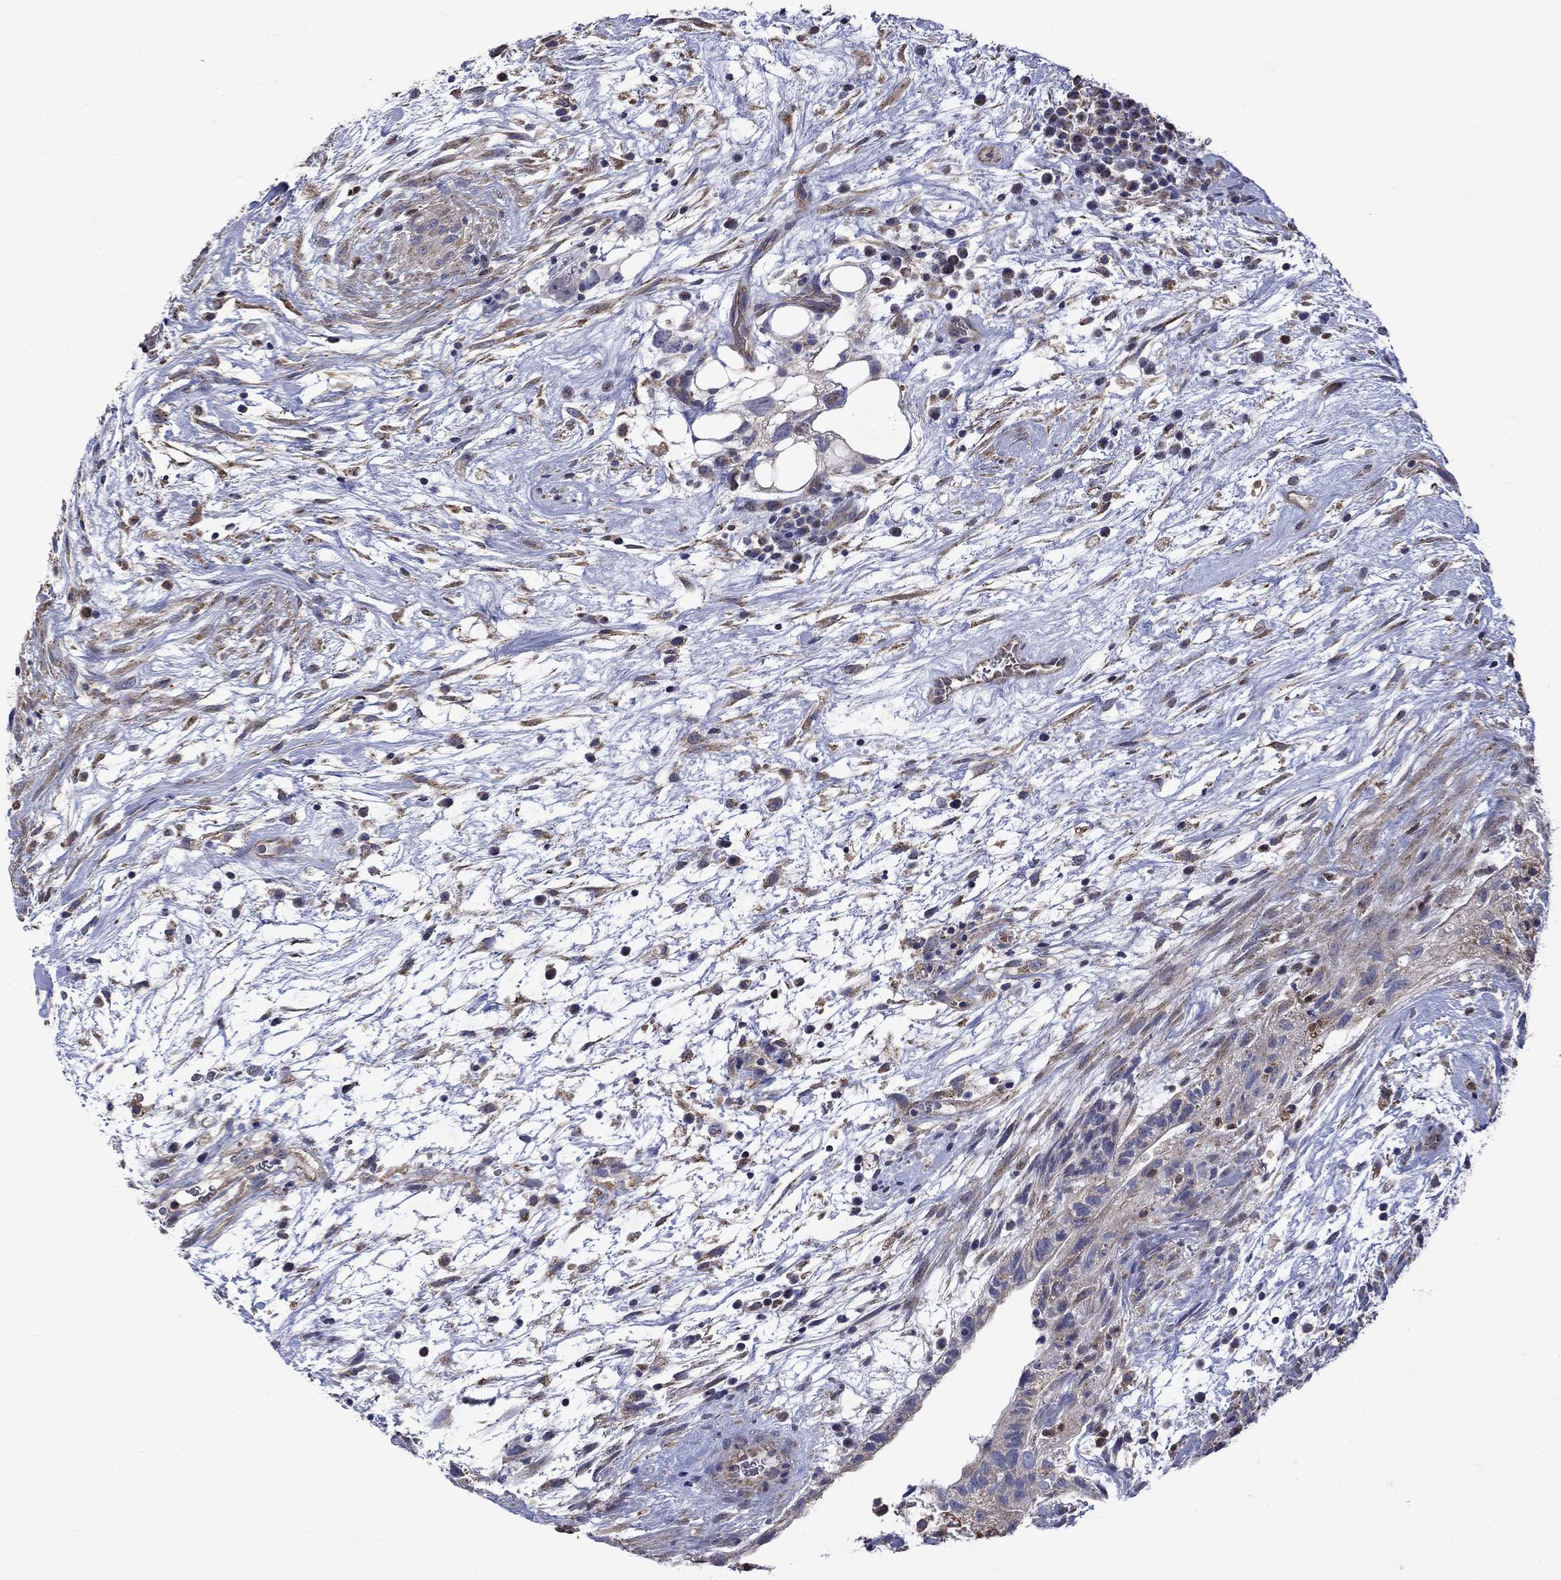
{"staining": {"intensity": "weak", "quantity": "25%-75%", "location": "cytoplasmic/membranous"}, "tissue": "testis cancer", "cell_type": "Tumor cells", "image_type": "cancer", "snomed": [{"axis": "morphology", "description": "Normal tissue, NOS"}, {"axis": "morphology", "description": "Carcinoma, Embryonal, NOS"}, {"axis": "topography", "description": "Testis"}], "caption": "Human embryonal carcinoma (testis) stained with a protein marker displays weak staining in tumor cells.", "gene": "CAMKK2", "patient": {"sex": "male", "age": 32}}